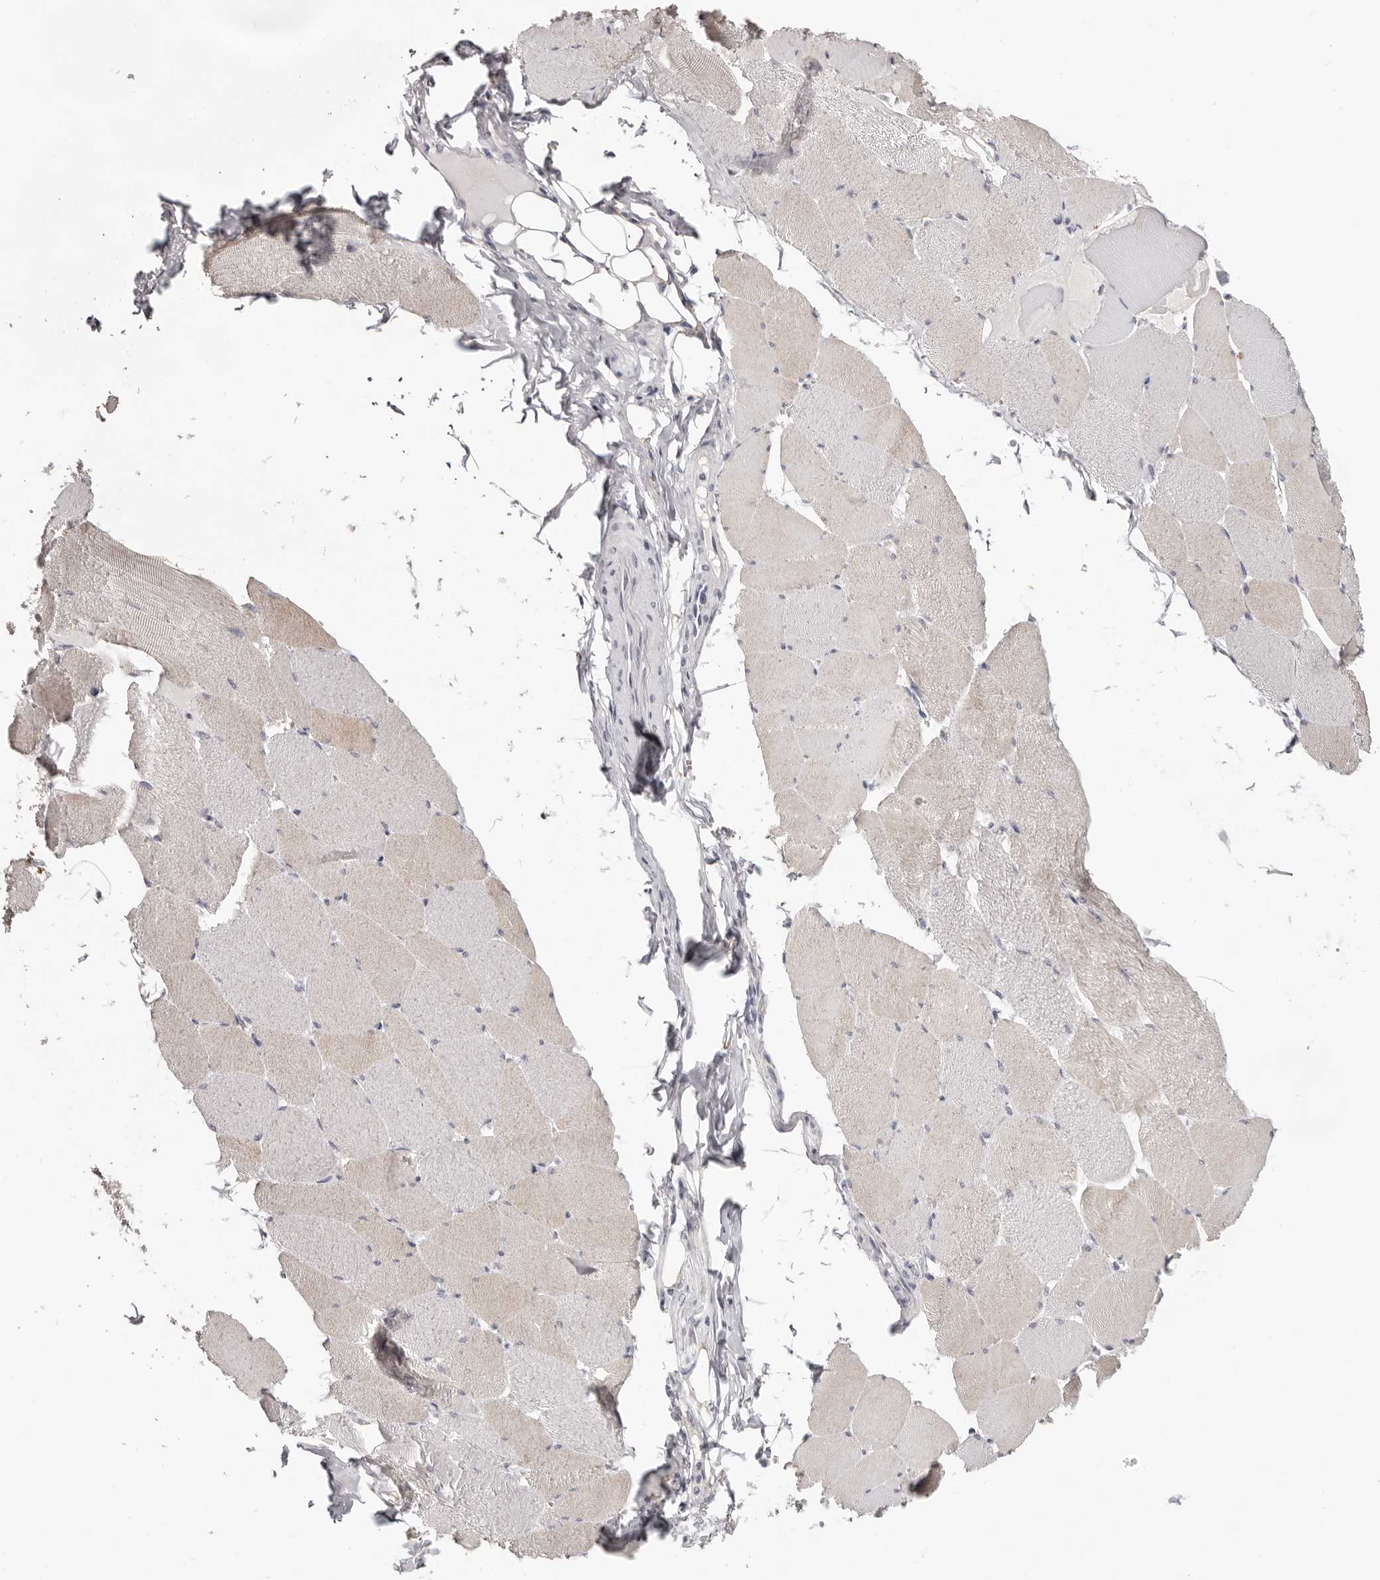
{"staining": {"intensity": "negative", "quantity": "none", "location": "none"}, "tissue": "skeletal muscle", "cell_type": "Myocytes", "image_type": "normal", "snomed": [{"axis": "morphology", "description": "Normal tissue, NOS"}, {"axis": "topography", "description": "Skeletal muscle"}], "caption": "Unremarkable skeletal muscle was stained to show a protein in brown. There is no significant expression in myocytes. (Brightfield microscopy of DAB (3,3'-diaminobenzidine) immunohistochemistry at high magnification).", "gene": "PCDHB6", "patient": {"sex": "male", "age": 62}}